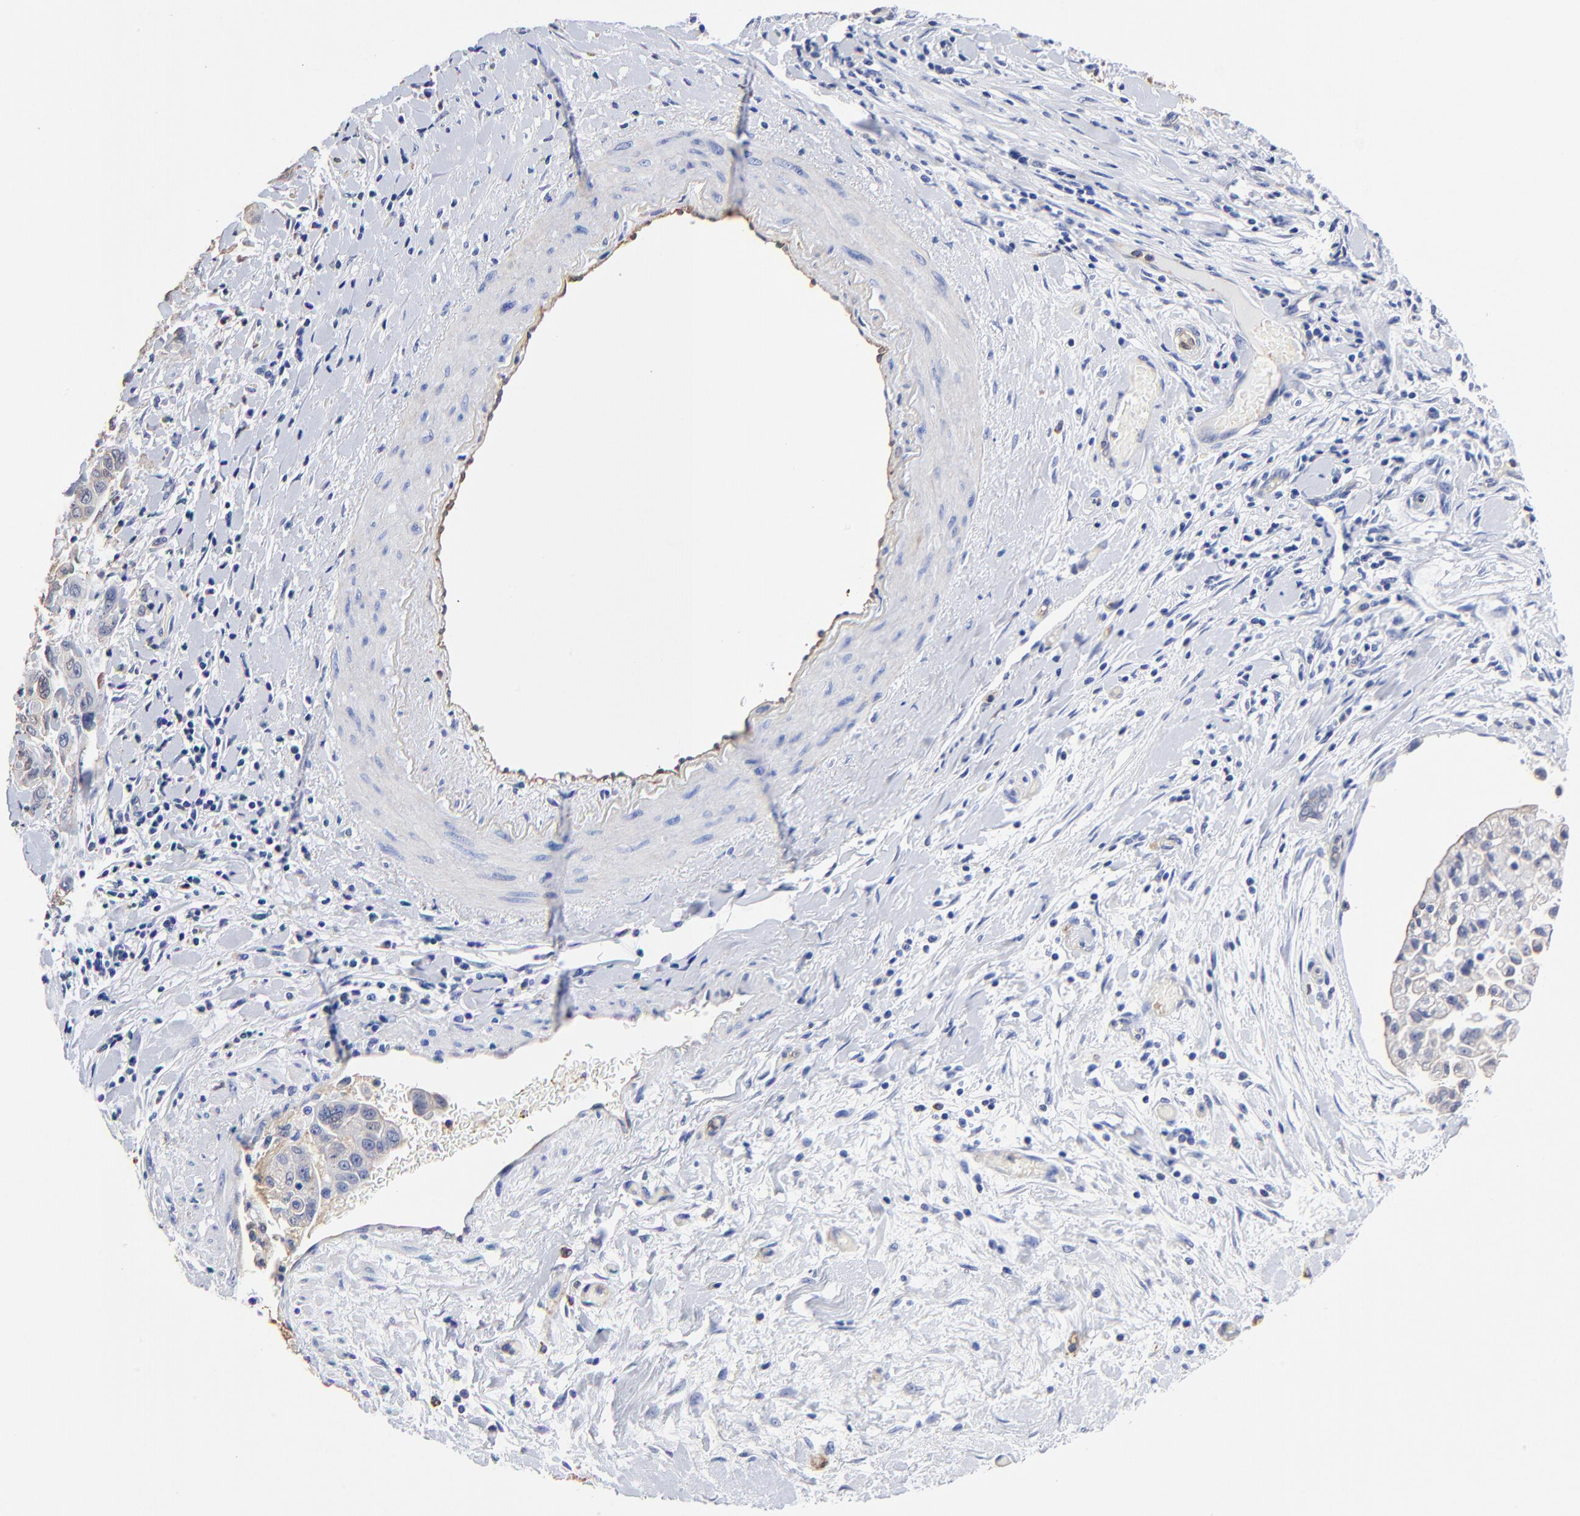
{"staining": {"intensity": "weak", "quantity": "<25%", "location": "cytoplasmic/membranous"}, "tissue": "pancreatic cancer", "cell_type": "Tumor cells", "image_type": "cancer", "snomed": [{"axis": "morphology", "description": "Adenocarcinoma, NOS"}, {"axis": "topography", "description": "Pancreas"}], "caption": "Photomicrograph shows no significant protein expression in tumor cells of pancreatic cancer.", "gene": "TAGLN2", "patient": {"sex": "female", "age": 52}}